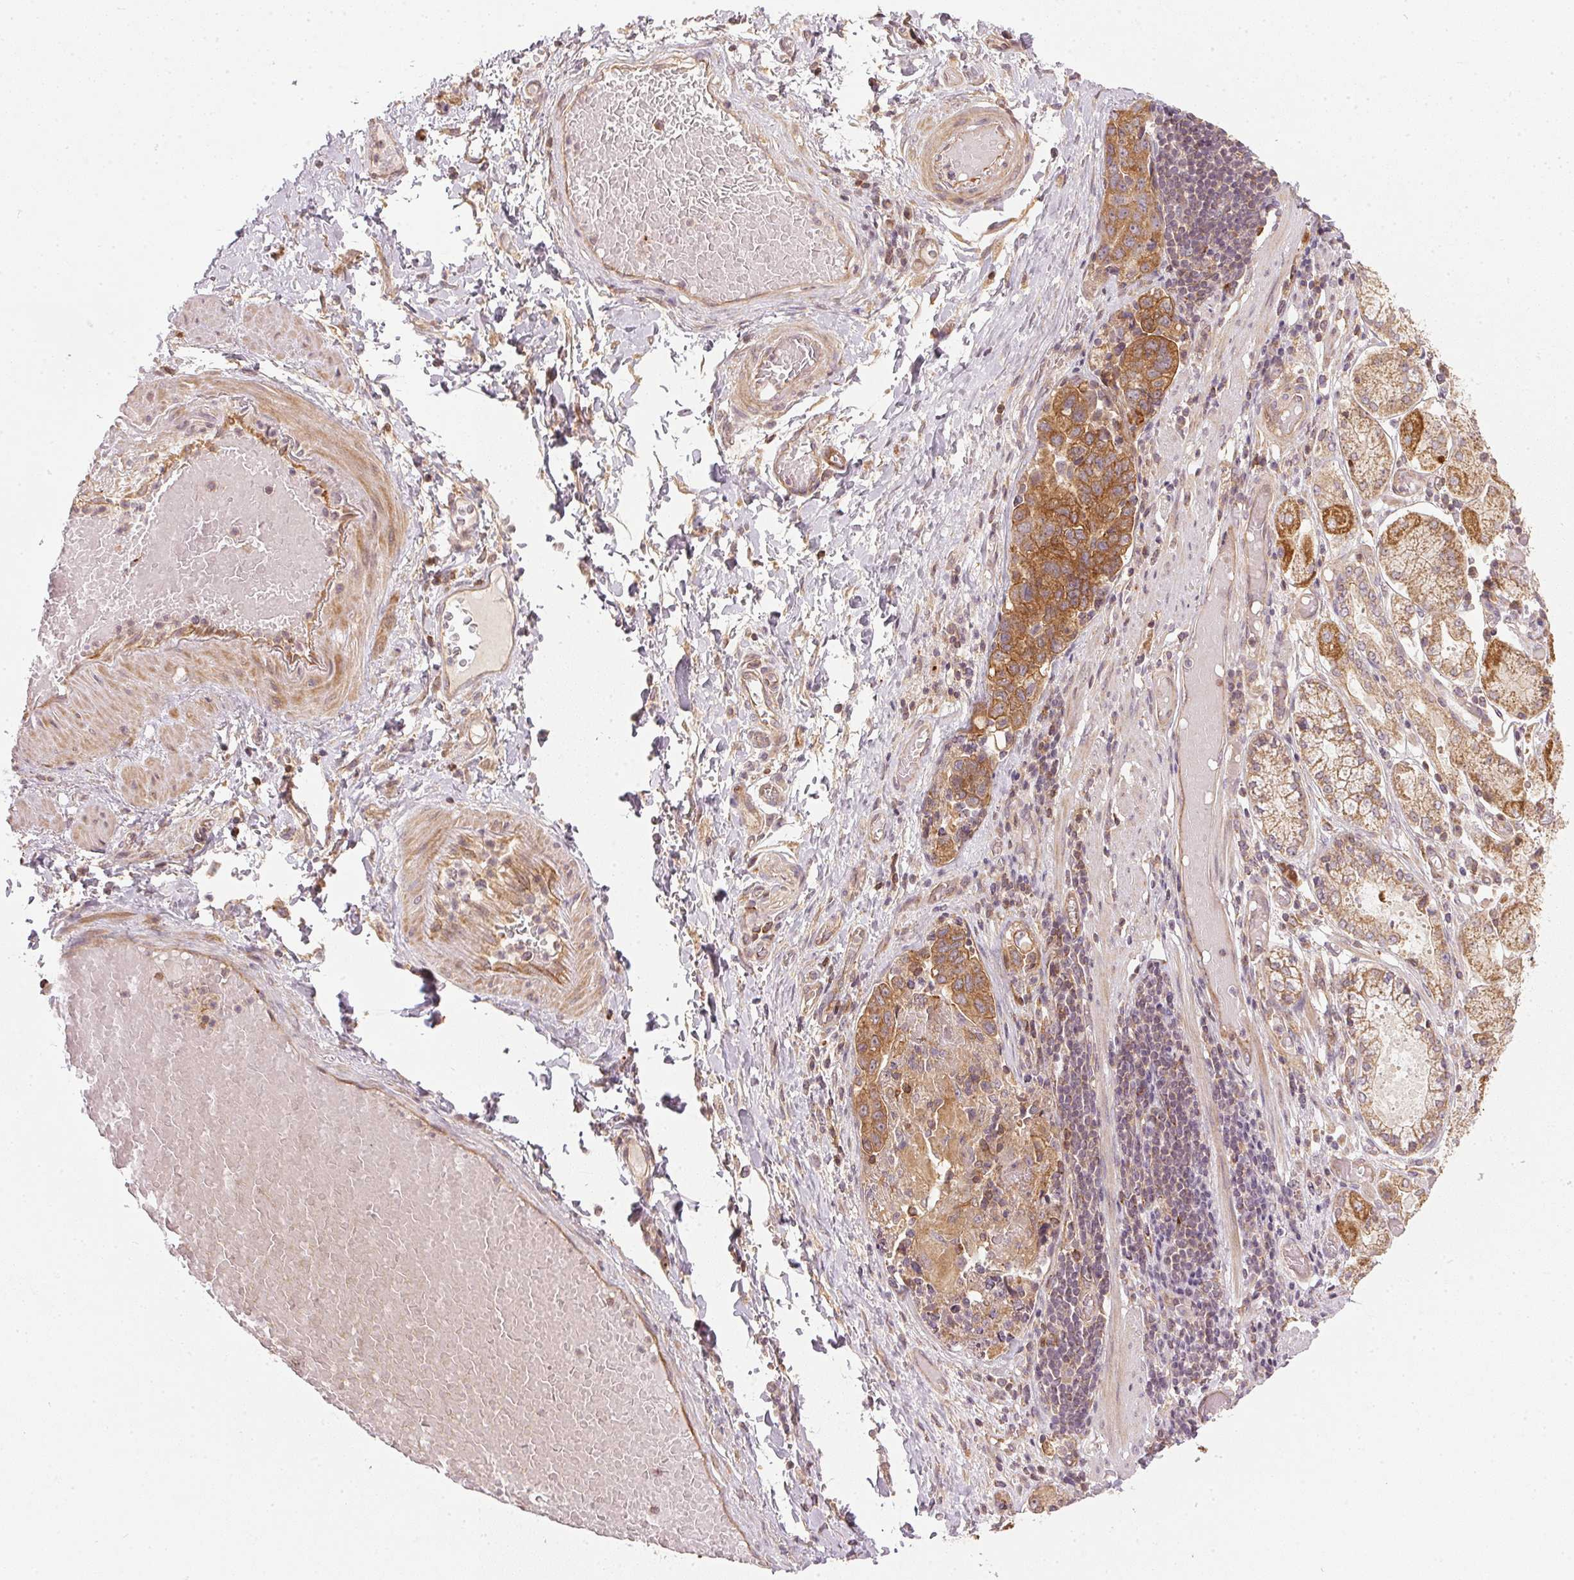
{"staining": {"intensity": "moderate", "quantity": ">75%", "location": "cytoplasmic/membranous"}, "tissue": "stomach cancer", "cell_type": "Tumor cells", "image_type": "cancer", "snomed": [{"axis": "morphology", "description": "Adenocarcinoma, NOS"}, {"axis": "topography", "description": "Stomach, upper"}, {"axis": "topography", "description": "Stomach"}], "caption": "Adenocarcinoma (stomach) stained with DAB immunohistochemistry (IHC) displays medium levels of moderate cytoplasmic/membranous expression in approximately >75% of tumor cells.", "gene": "NADK2", "patient": {"sex": "male", "age": 62}}